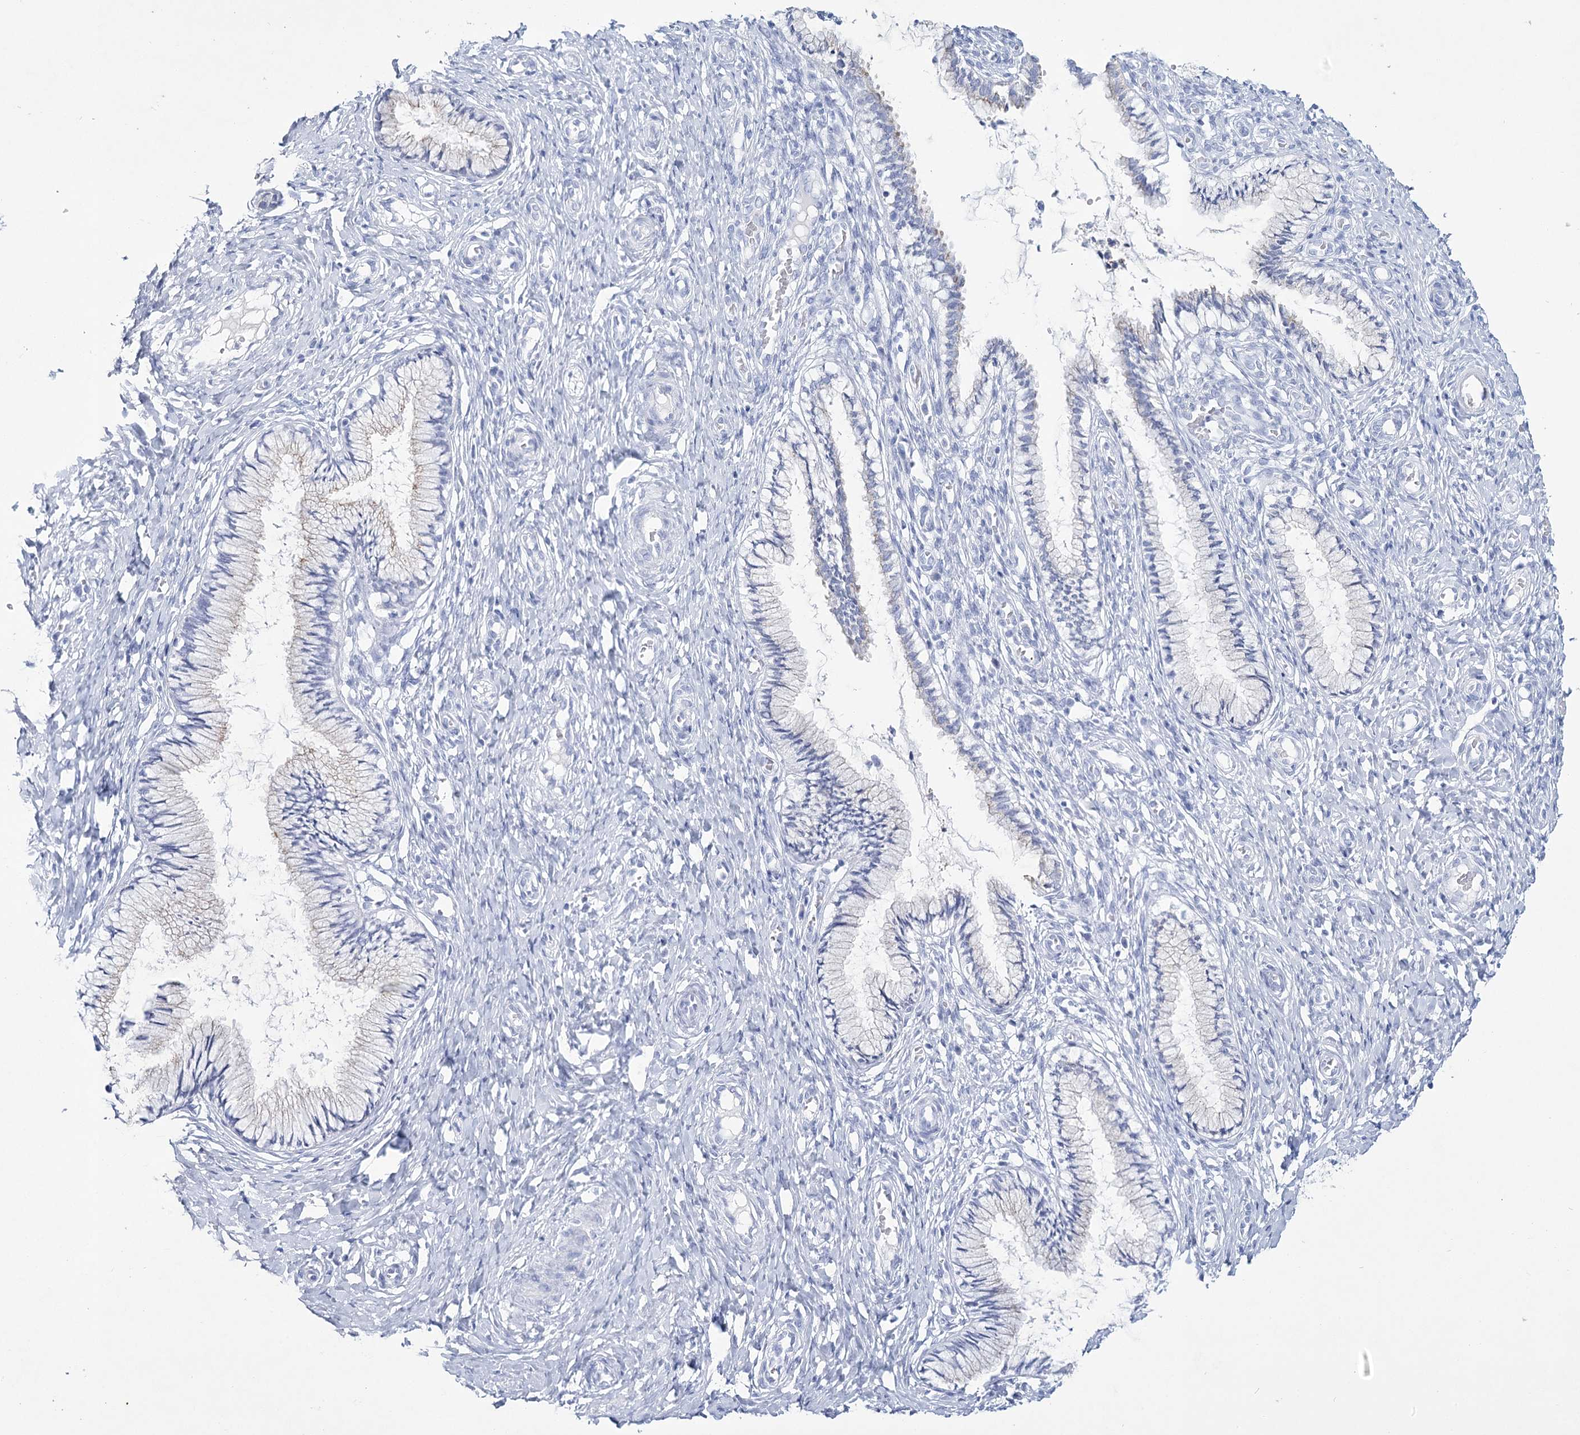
{"staining": {"intensity": "negative", "quantity": "none", "location": "none"}, "tissue": "cervix", "cell_type": "Glandular cells", "image_type": "normal", "snomed": [{"axis": "morphology", "description": "Normal tissue, NOS"}, {"axis": "topography", "description": "Cervix"}], "caption": "DAB (3,3'-diaminobenzidine) immunohistochemical staining of benign cervix displays no significant staining in glandular cells.", "gene": "RNF186", "patient": {"sex": "female", "age": 27}}